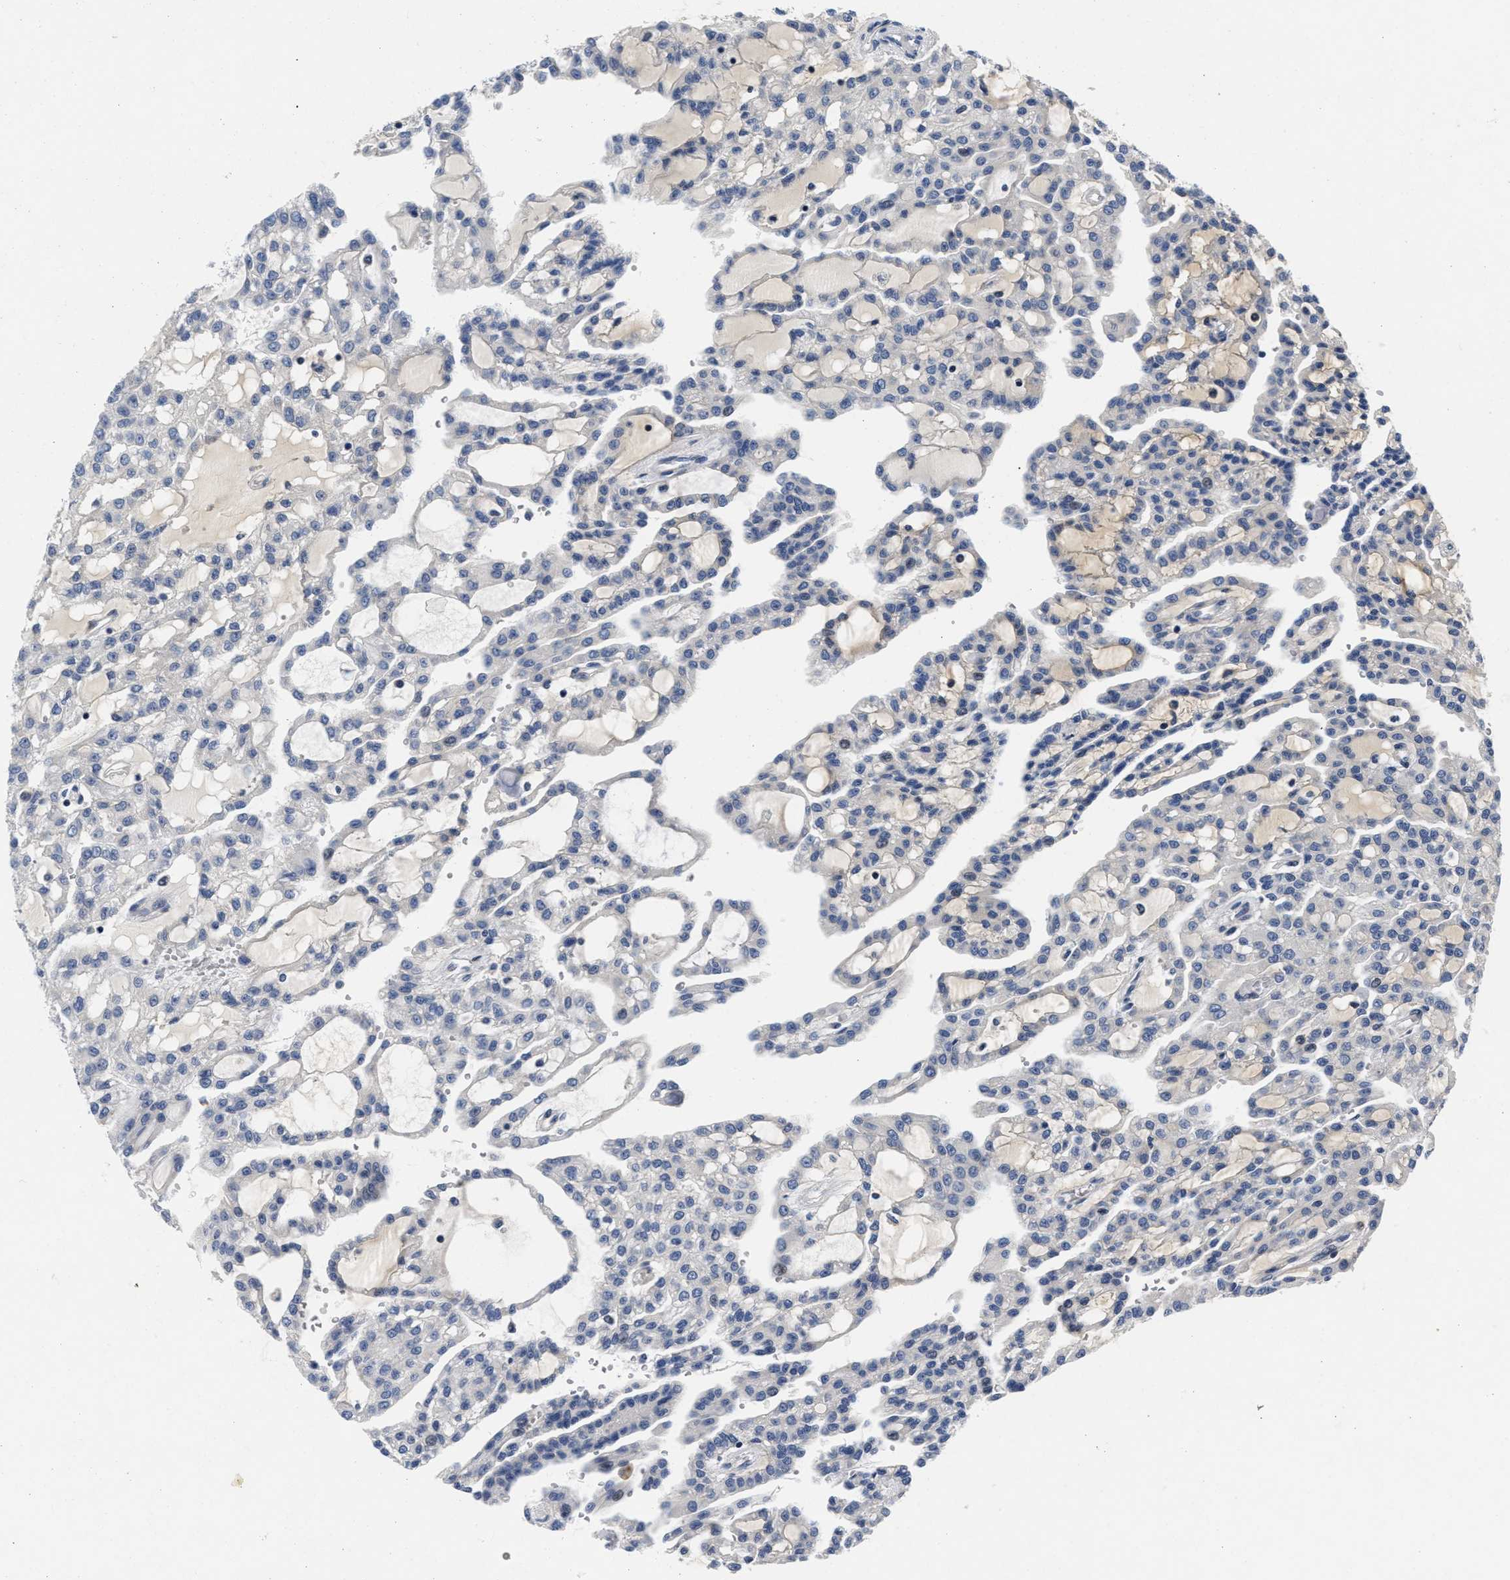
{"staining": {"intensity": "negative", "quantity": "none", "location": "none"}, "tissue": "renal cancer", "cell_type": "Tumor cells", "image_type": "cancer", "snomed": [{"axis": "morphology", "description": "Adenocarcinoma, NOS"}, {"axis": "topography", "description": "Kidney"}], "caption": "Immunohistochemical staining of human renal cancer (adenocarcinoma) displays no significant staining in tumor cells.", "gene": "LAD1", "patient": {"sex": "male", "age": 63}}